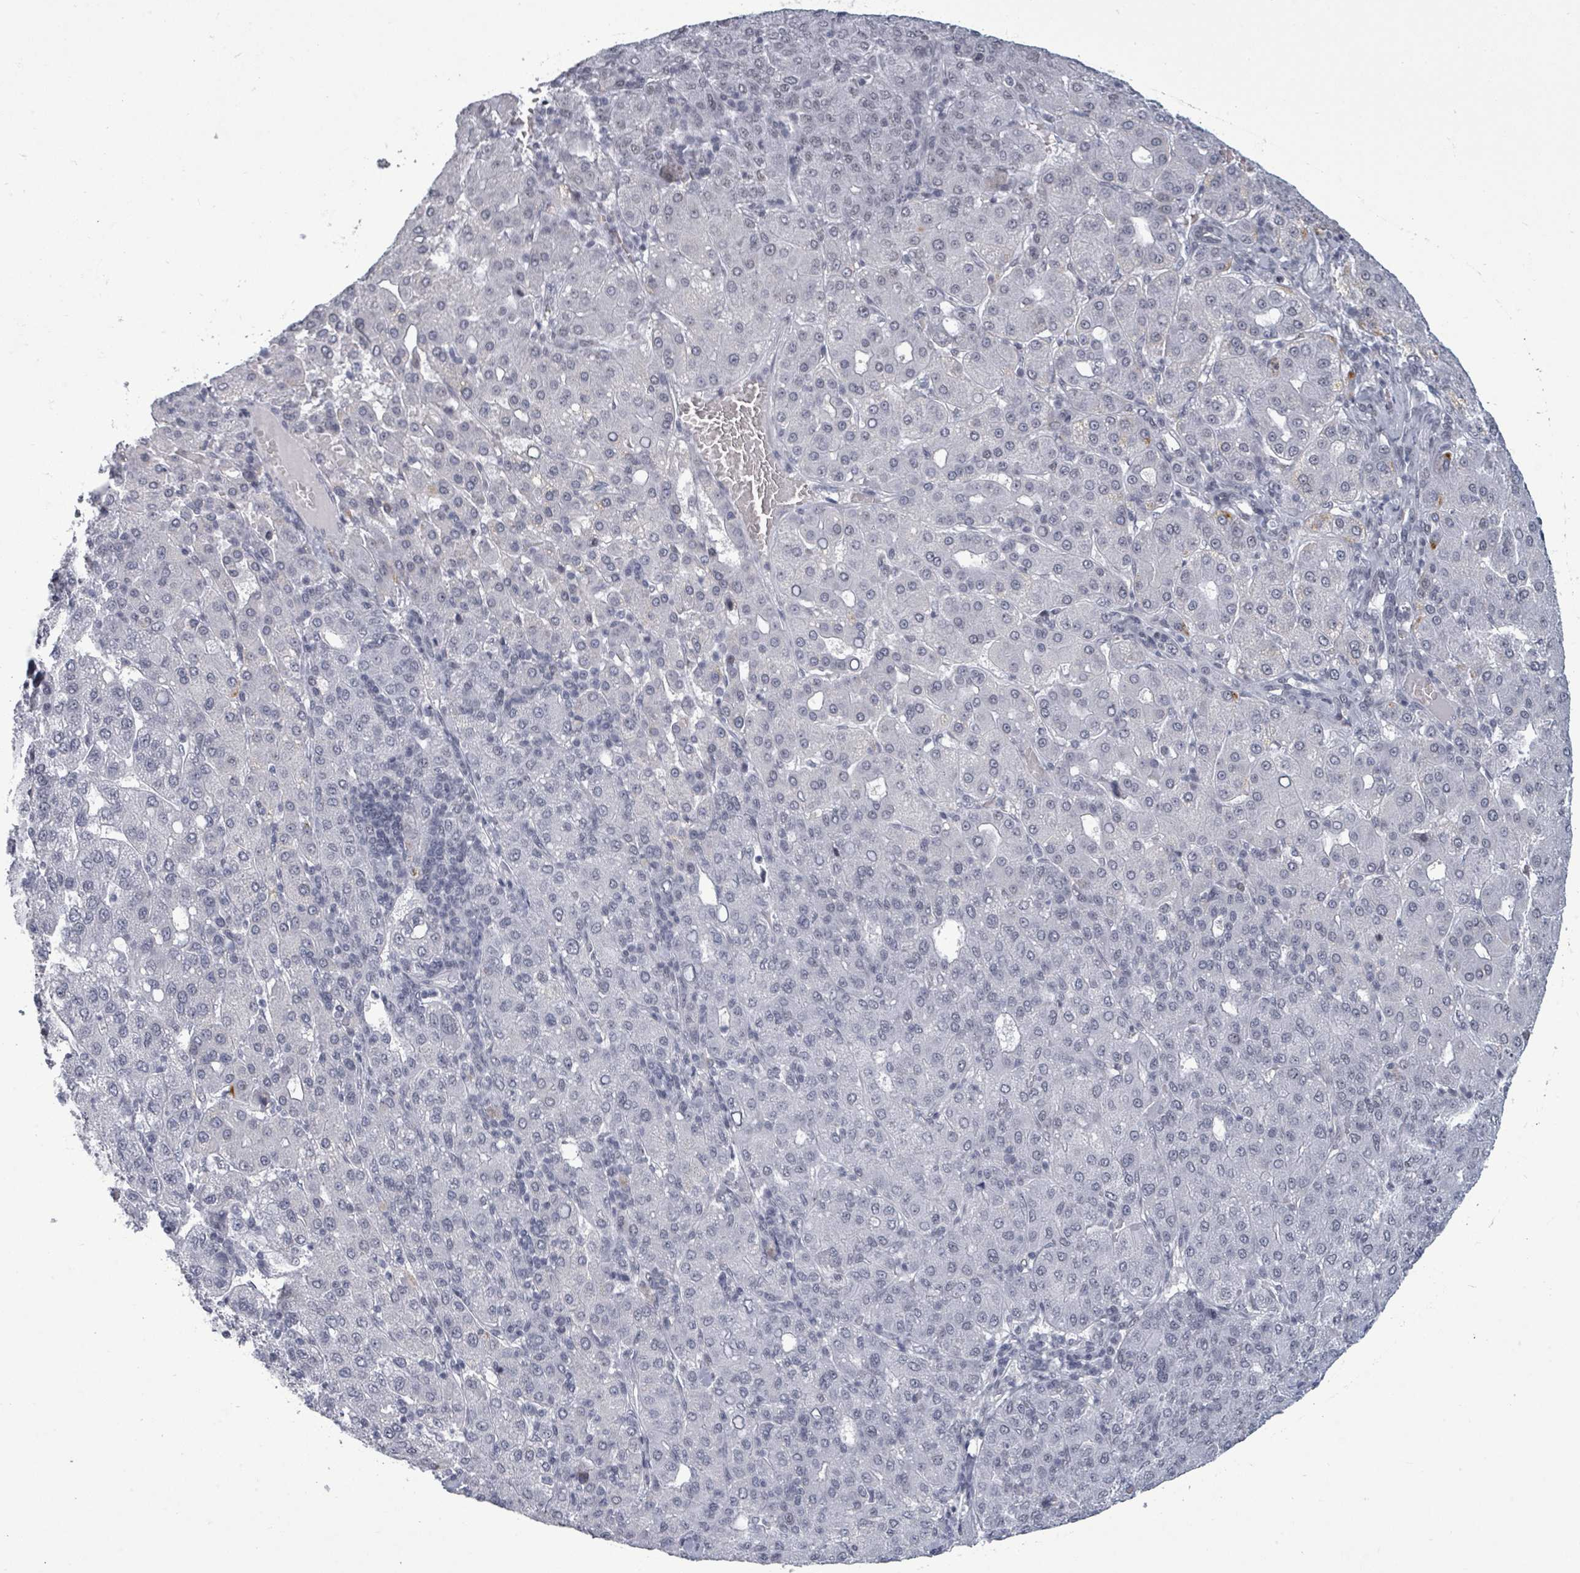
{"staining": {"intensity": "negative", "quantity": "none", "location": "none"}, "tissue": "liver cancer", "cell_type": "Tumor cells", "image_type": "cancer", "snomed": [{"axis": "morphology", "description": "Carcinoma, Hepatocellular, NOS"}, {"axis": "topography", "description": "Liver"}], "caption": "Photomicrograph shows no protein positivity in tumor cells of liver hepatocellular carcinoma tissue.", "gene": "ERCC5", "patient": {"sex": "male", "age": 65}}